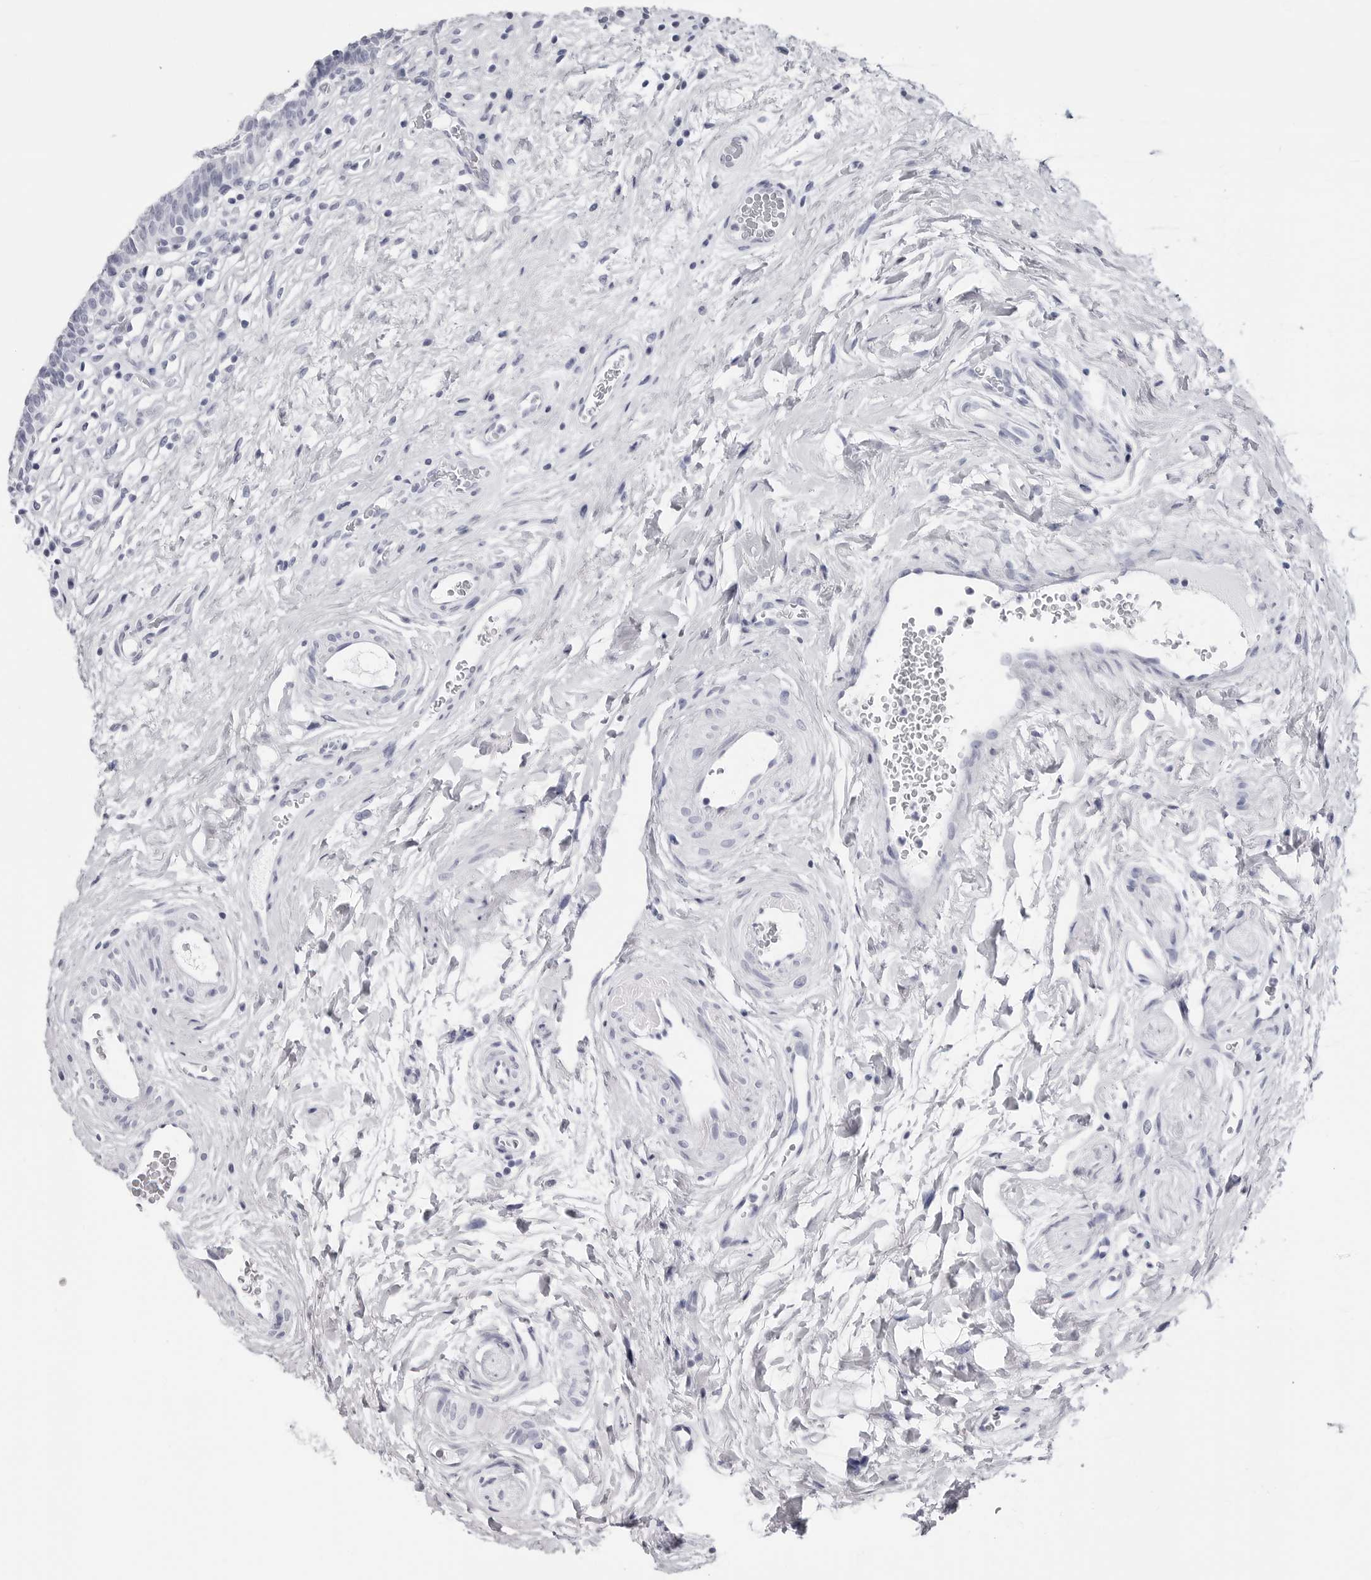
{"staining": {"intensity": "negative", "quantity": "none", "location": "none"}, "tissue": "urinary bladder", "cell_type": "Urothelial cells", "image_type": "normal", "snomed": [{"axis": "morphology", "description": "Normal tissue, NOS"}, {"axis": "topography", "description": "Urinary bladder"}], "caption": "Immunohistochemistry micrograph of benign urinary bladder: human urinary bladder stained with DAB reveals no significant protein expression in urothelial cells. (IHC, brightfield microscopy, high magnification).", "gene": "CST2", "patient": {"sex": "male", "age": 83}}